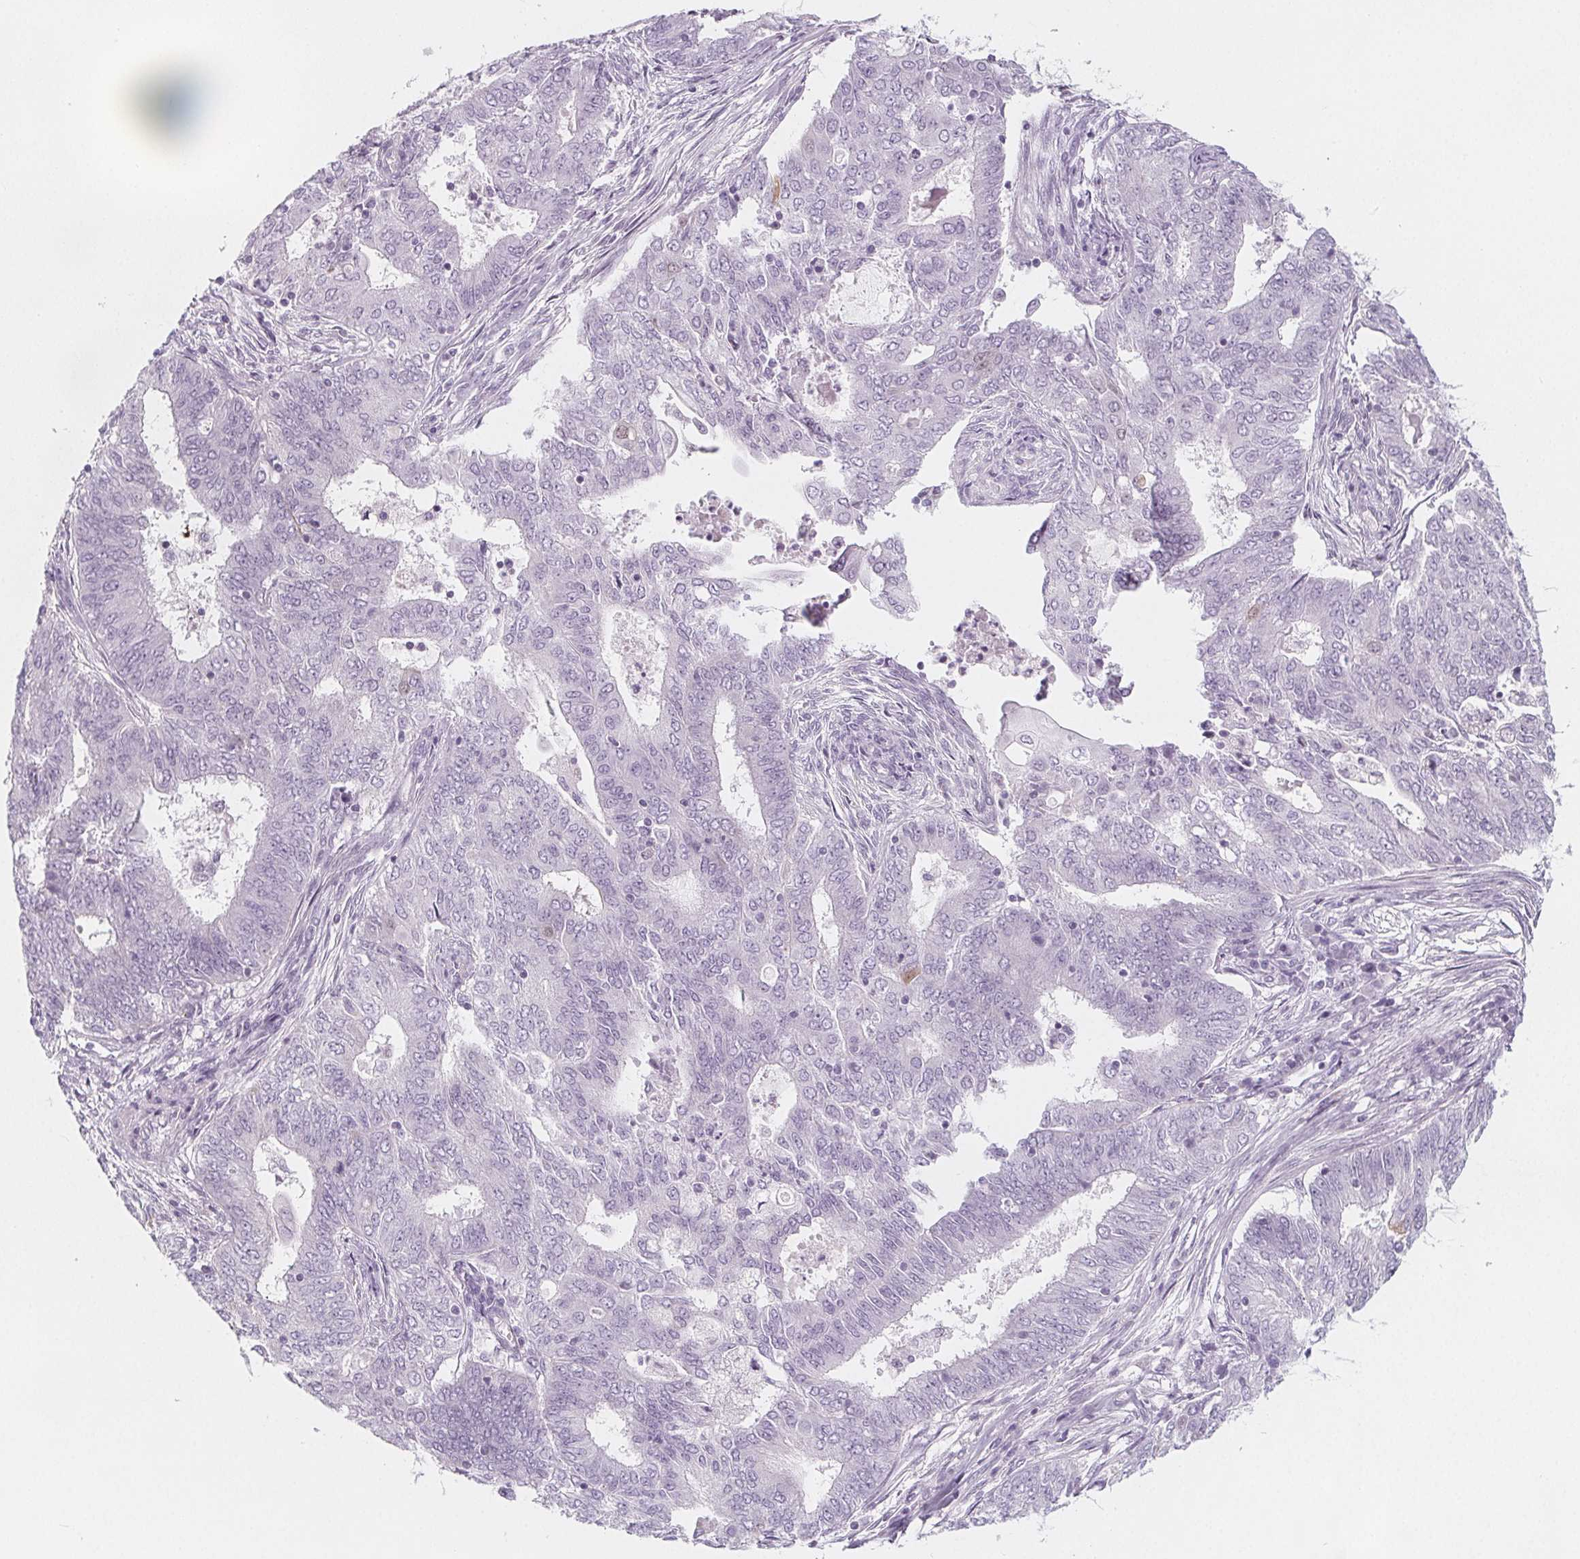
{"staining": {"intensity": "negative", "quantity": "none", "location": "none"}, "tissue": "endometrial cancer", "cell_type": "Tumor cells", "image_type": "cancer", "snomed": [{"axis": "morphology", "description": "Adenocarcinoma, NOS"}, {"axis": "topography", "description": "Endometrium"}], "caption": "The histopathology image exhibits no significant staining in tumor cells of endometrial cancer. (DAB immunohistochemistry (IHC), high magnification).", "gene": "IL17C", "patient": {"sex": "female", "age": 62}}